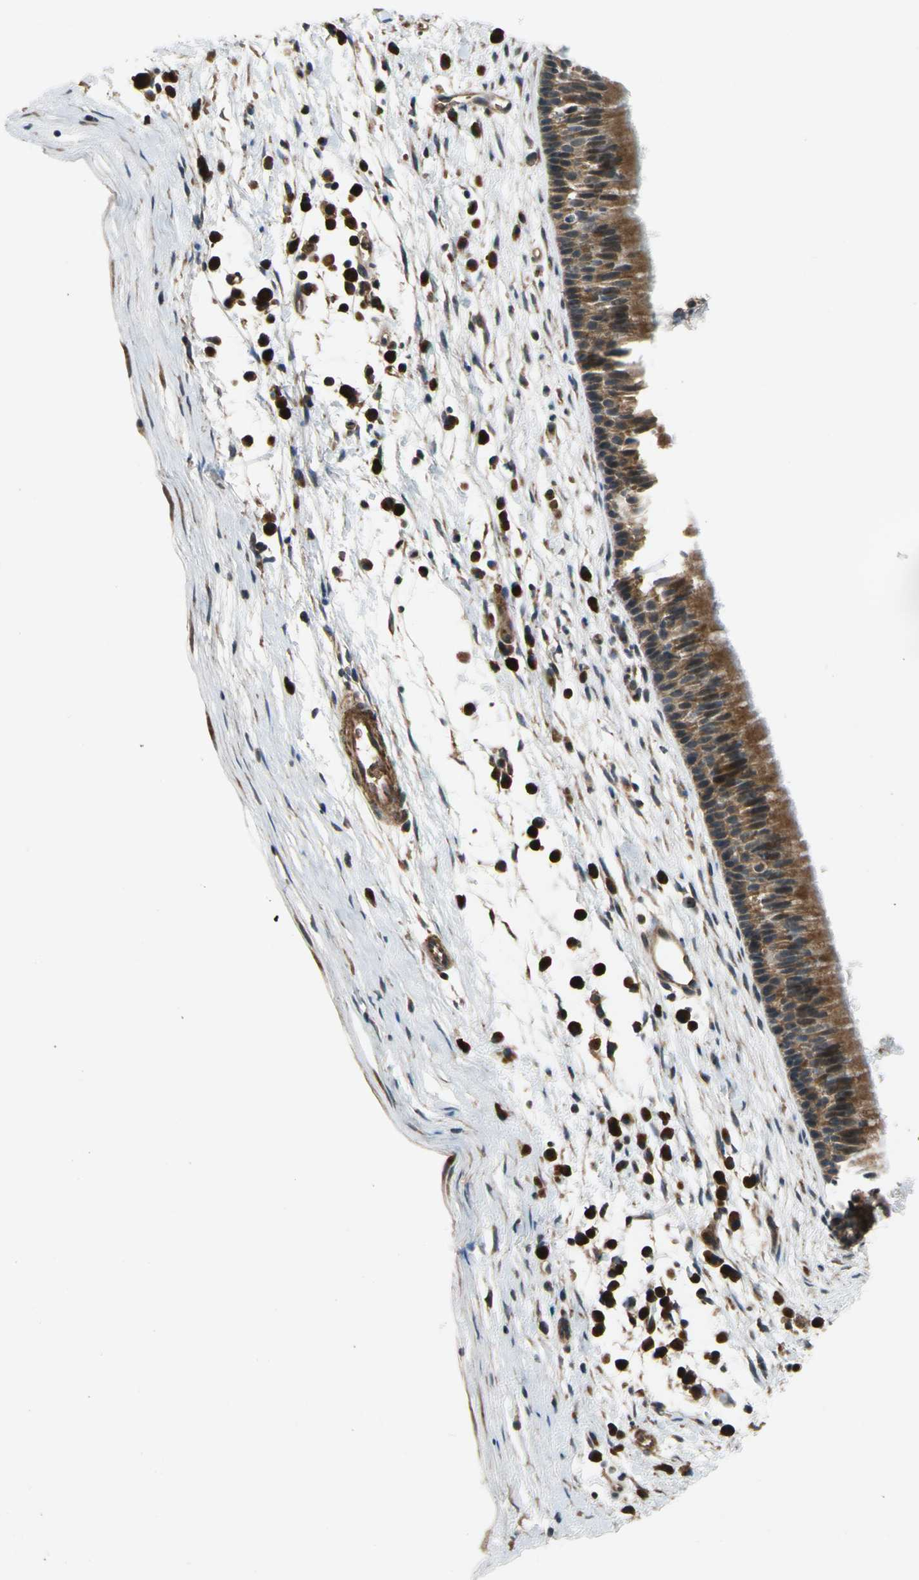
{"staining": {"intensity": "moderate", "quantity": ">75%", "location": "cytoplasmic/membranous,nuclear"}, "tissue": "nasopharynx", "cell_type": "Respiratory epithelial cells", "image_type": "normal", "snomed": [{"axis": "morphology", "description": "Normal tissue, NOS"}, {"axis": "topography", "description": "Nasopharynx"}], "caption": "IHC (DAB (3,3'-diaminobenzidine)) staining of benign human nasopharynx shows moderate cytoplasmic/membranous,nuclear protein expression in about >75% of respiratory epithelial cells.", "gene": "MST1R", "patient": {"sex": "male", "age": 13}}